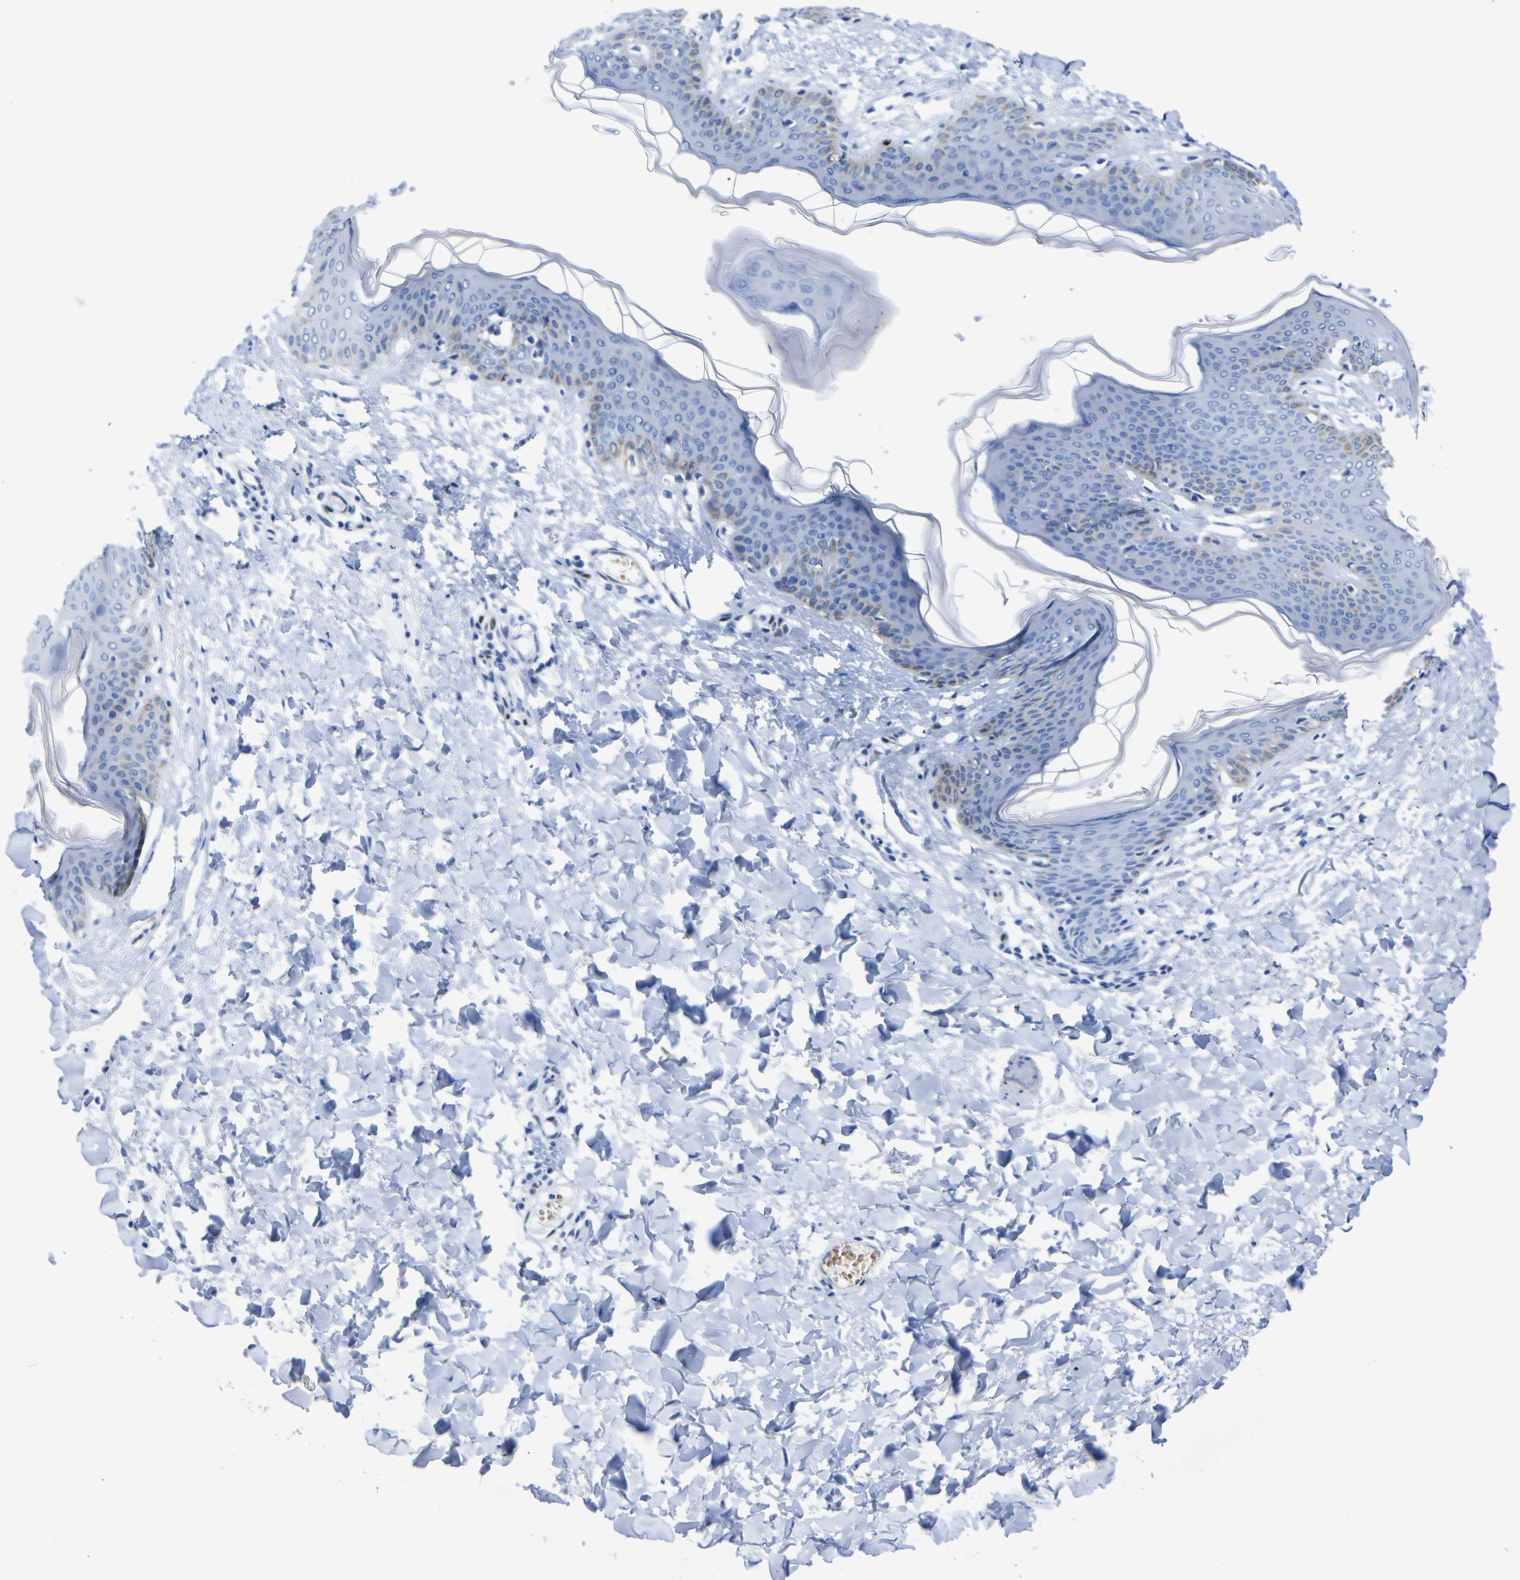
{"staining": {"intensity": "negative", "quantity": "none", "location": "none"}, "tissue": "skin", "cell_type": "Fibroblasts", "image_type": "normal", "snomed": [{"axis": "morphology", "description": "Normal tissue, NOS"}, {"axis": "topography", "description": "Skin"}], "caption": "Fibroblasts show no significant protein expression in benign skin. (DAB (3,3'-diaminobenzidine) IHC visualized using brightfield microscopy, high magnification).", "gene": "DACH1", "patient": {"sex": "female", "age": 17}}